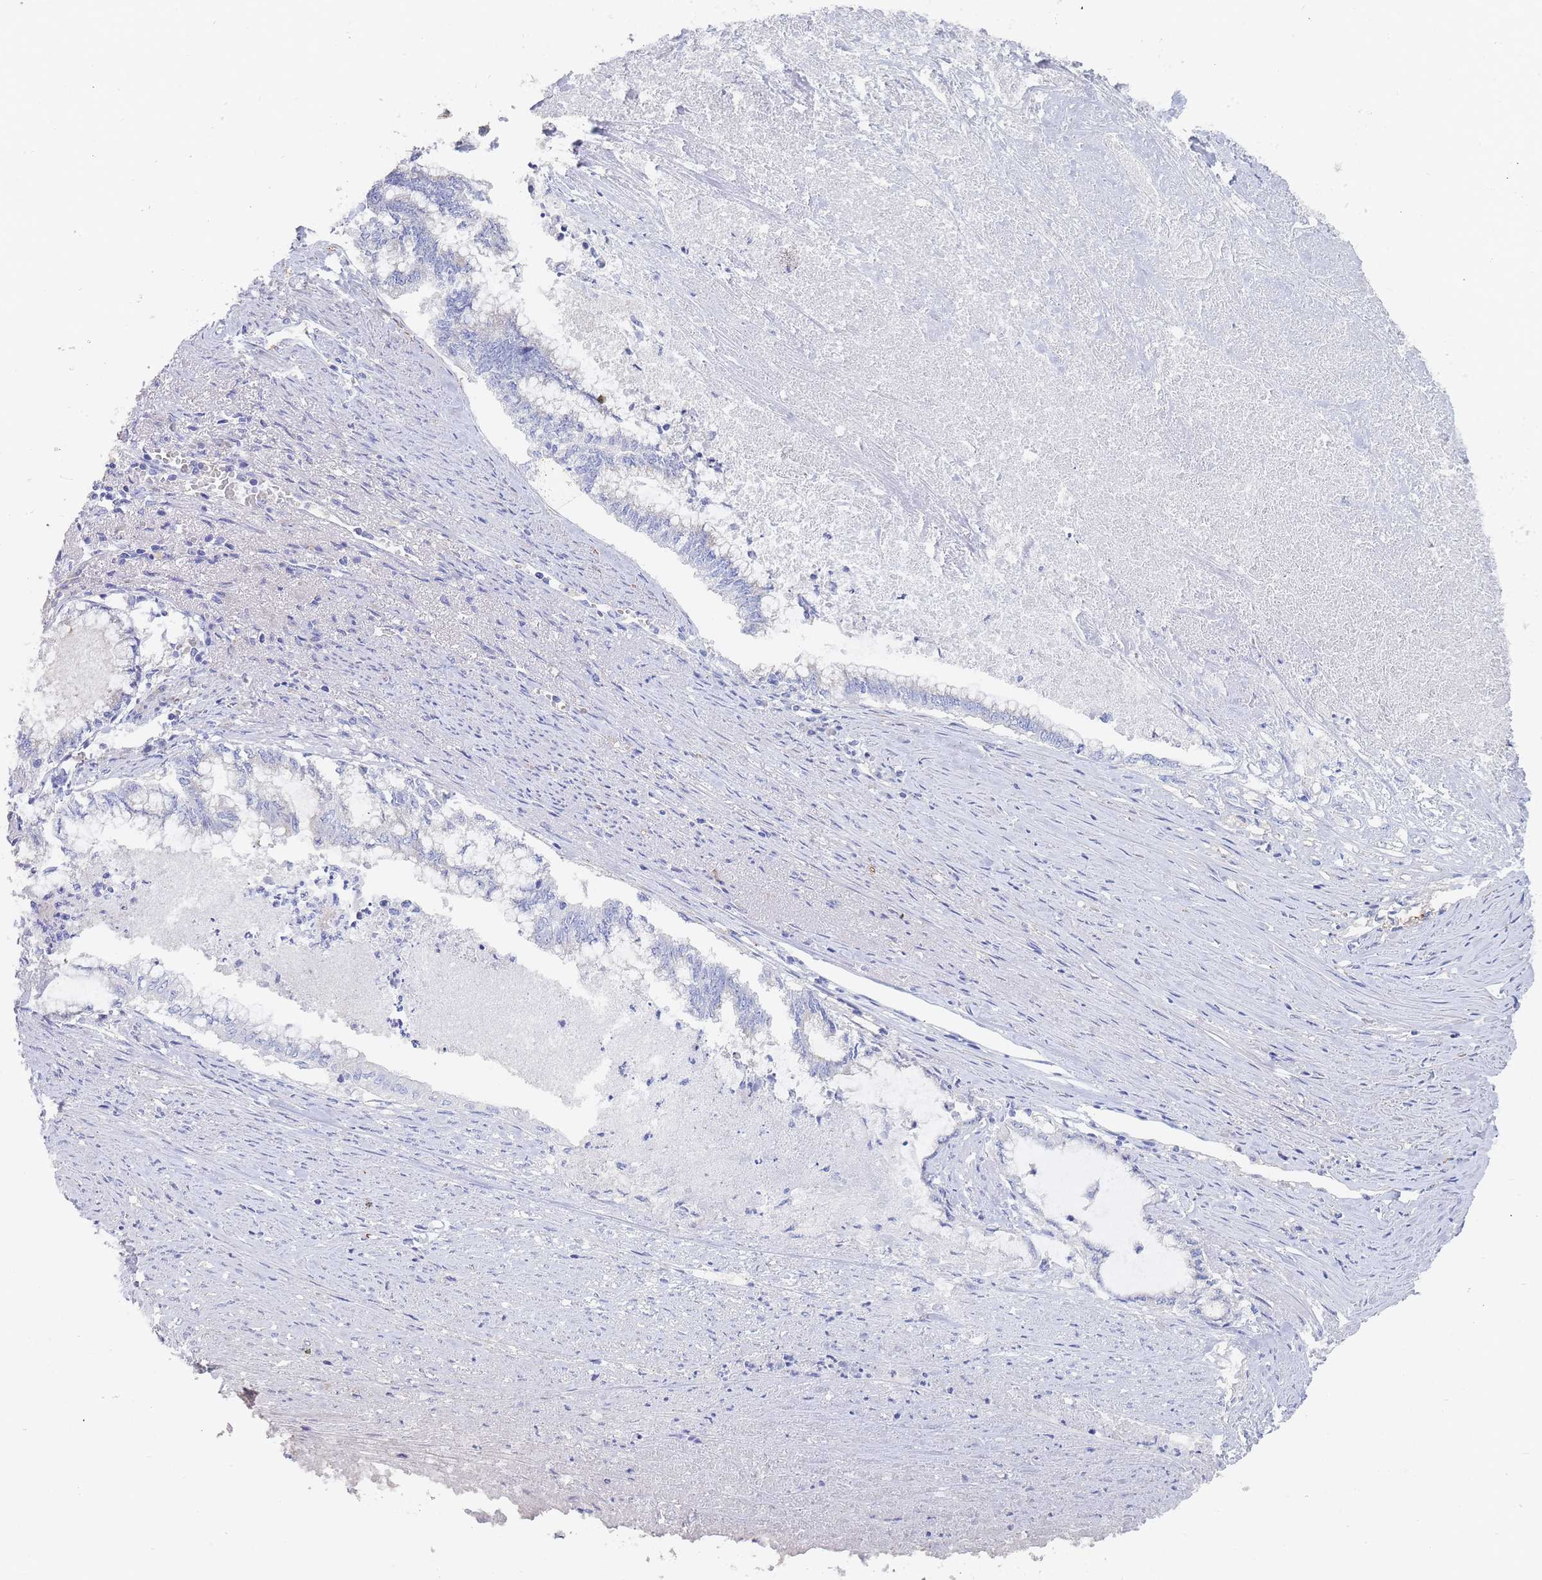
{"staining": {"intensity": "weak", "quantity": "25%-75%", "location": "cytoplasmic/membranous"}, "tissue": "endometrial cancer", "cell_type": "Tumor cells", "image_type": "cancer", "snomed": [{"axis": "morphology", "description": "Adenocarcinoma, NOS"}, {"axis": "topography", "description": "Endometrium"}], "caption": "Immunohistochemical staining of human endometrial adenocarcinoma shows low levels of weak cytoplasmic/membranous protein staining in approximately 25%-75% of tumor cells.", "gene": "SLC25A35", "patient": {"sex": "female", "age": 79}}